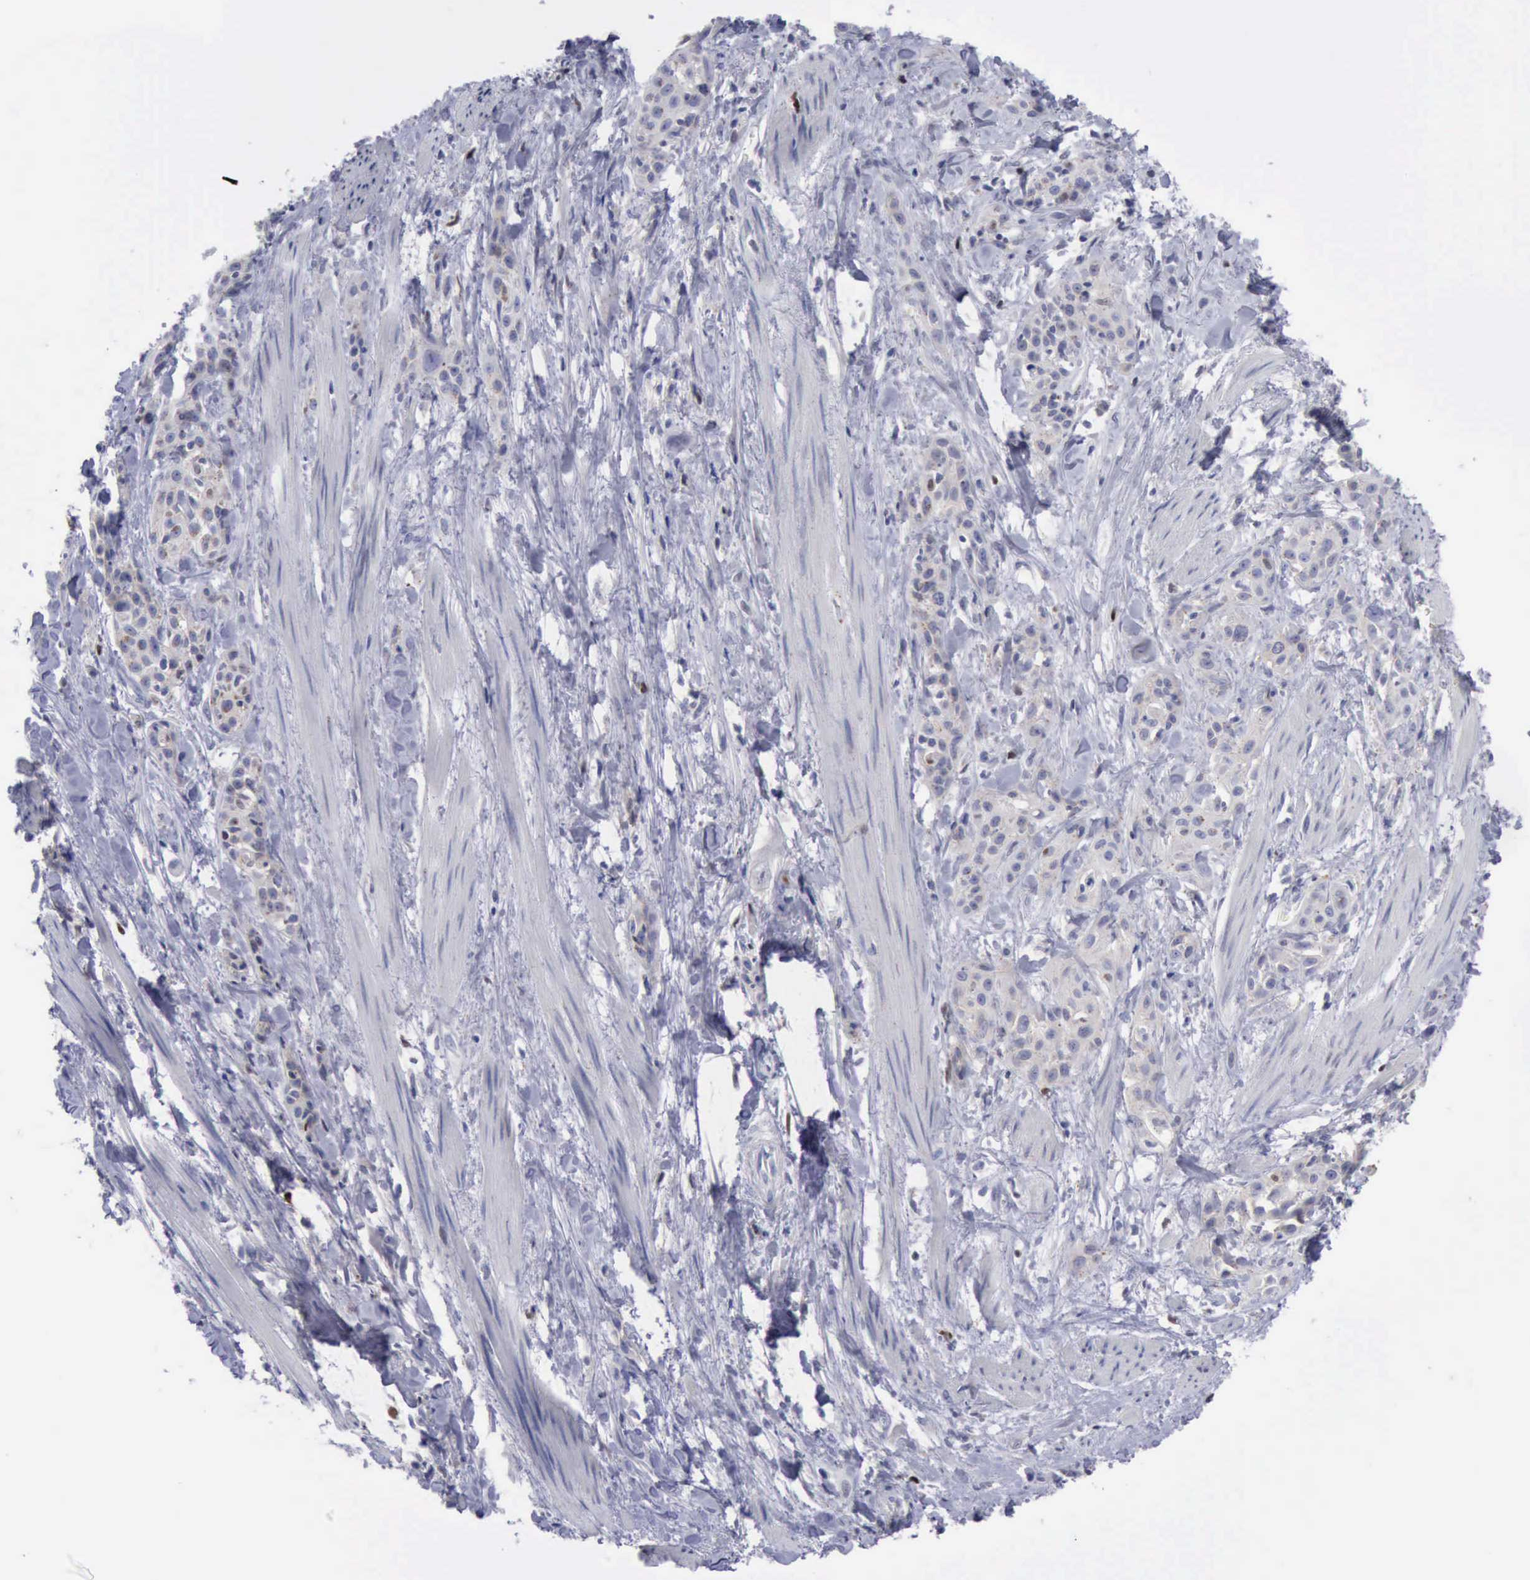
{"staining": {"intensity": "negative", "quantity": "none", "location": "none"}, "tissue": "skin cancer", "cell_type": "Tumor cells", "image_type": "cancer", "snomed": [{"axis": "morphology", "description": "Squamous cell carcinoma, NOS"}, {"axis": "topography", "description": "Skin"}, {"axis": "topography", "description": "Anal"}], "caption": "A histopathology image of human squamous cell carcinoma (skin) is negative for staining in tumor cells.", "gene": "SATB2", "patient": {"sex": "male", "age": 64}}